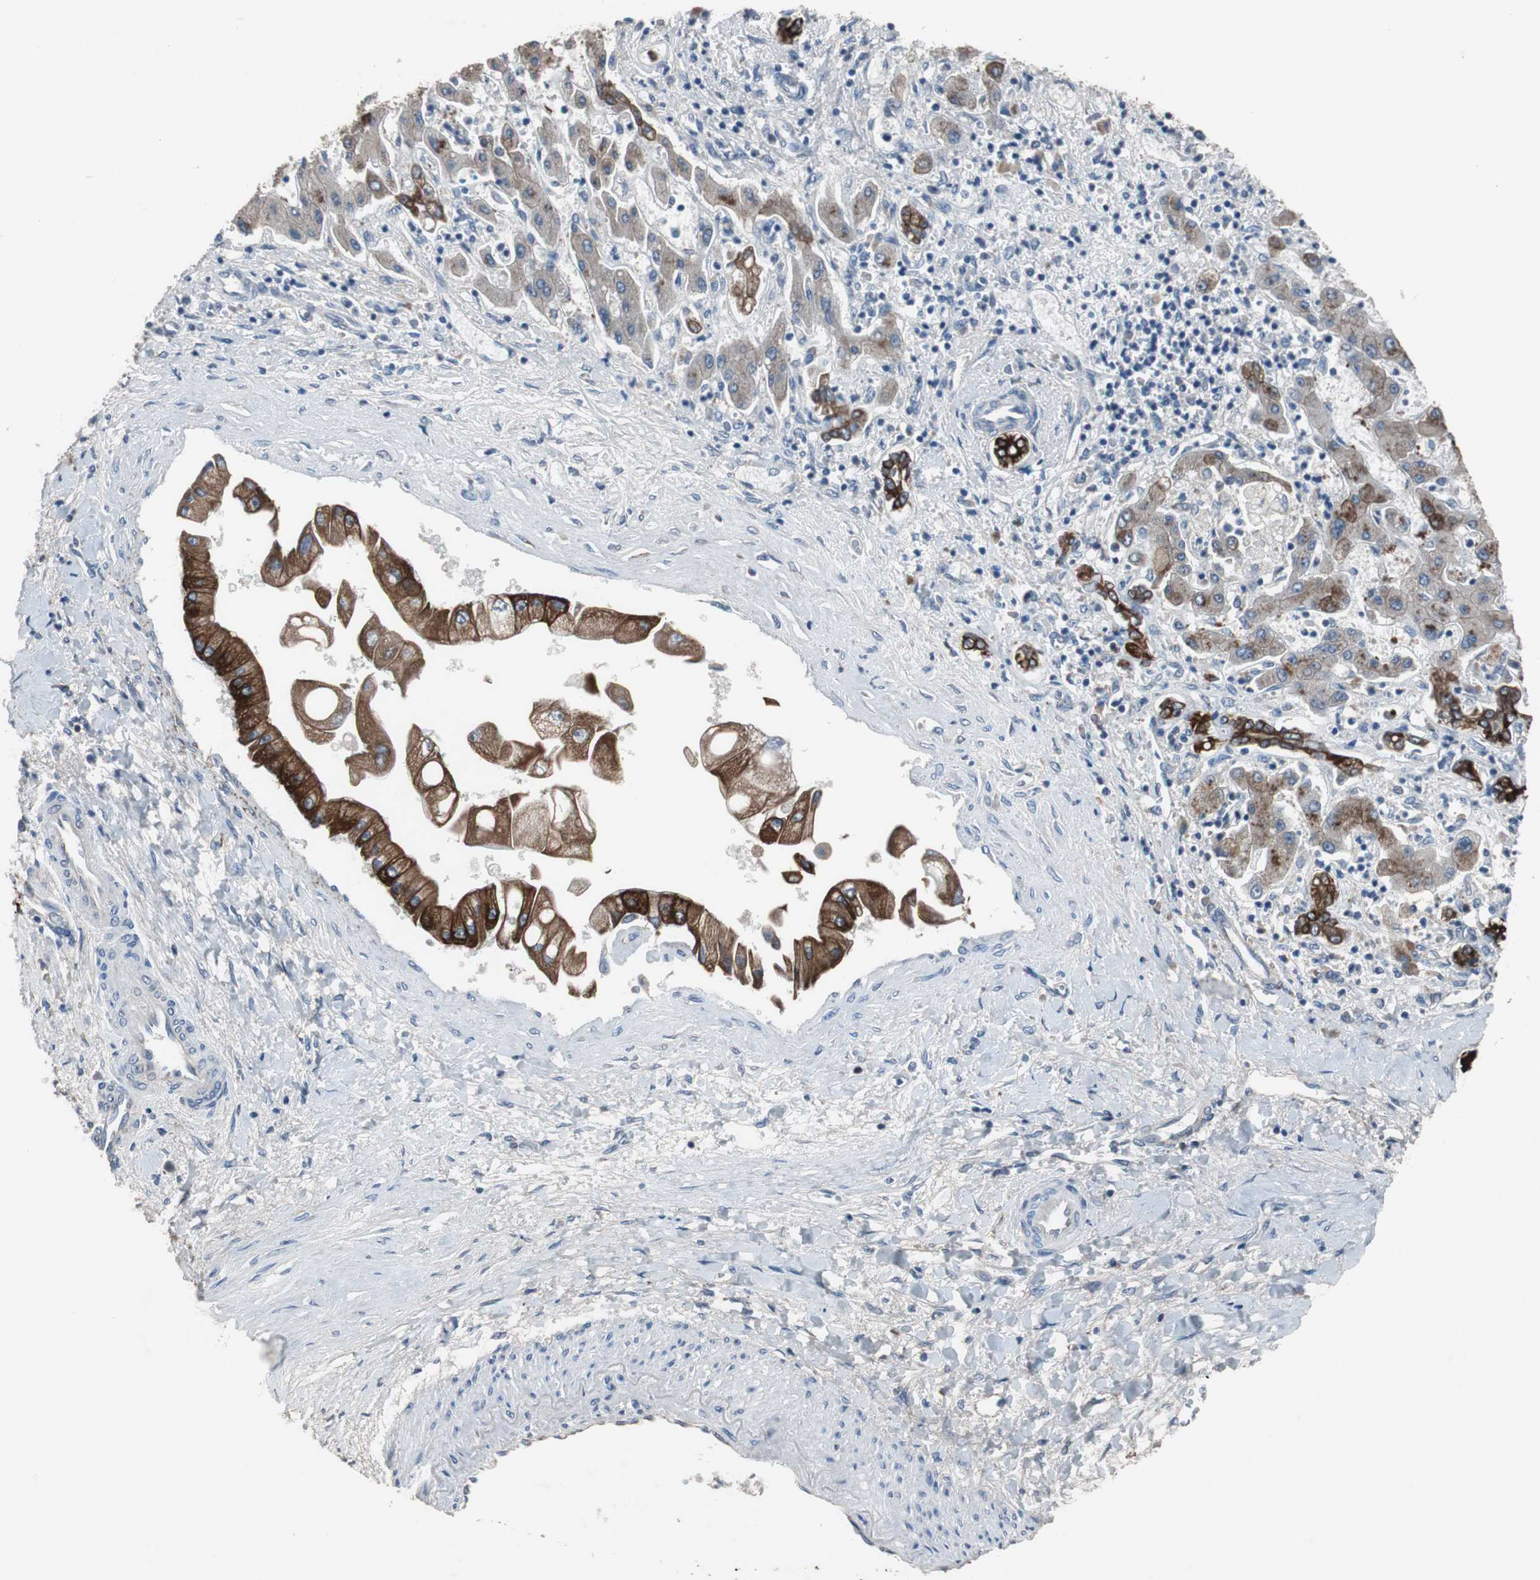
{"staining": {"intensity": "strong", "quantity": ">75%", "location": "cytoplasmic/membranous"}, "tissue": "liver cancer", "cell_type": "Tumor cells", "image_type": "cancer", "snomed": [{"axis": "morphology", "description": "Cholangiocarcinoma"}, {"axis": "topography", "description": "Liver"}], "caption": "This is a histology image of IHC staining of liver cancer (cholangiocarcinoma), which shows strong positivity in the cytoplasmic/membranous of tumor cells.", "gene": "USP10", "patient": {"sex": "male", "age": 50}}